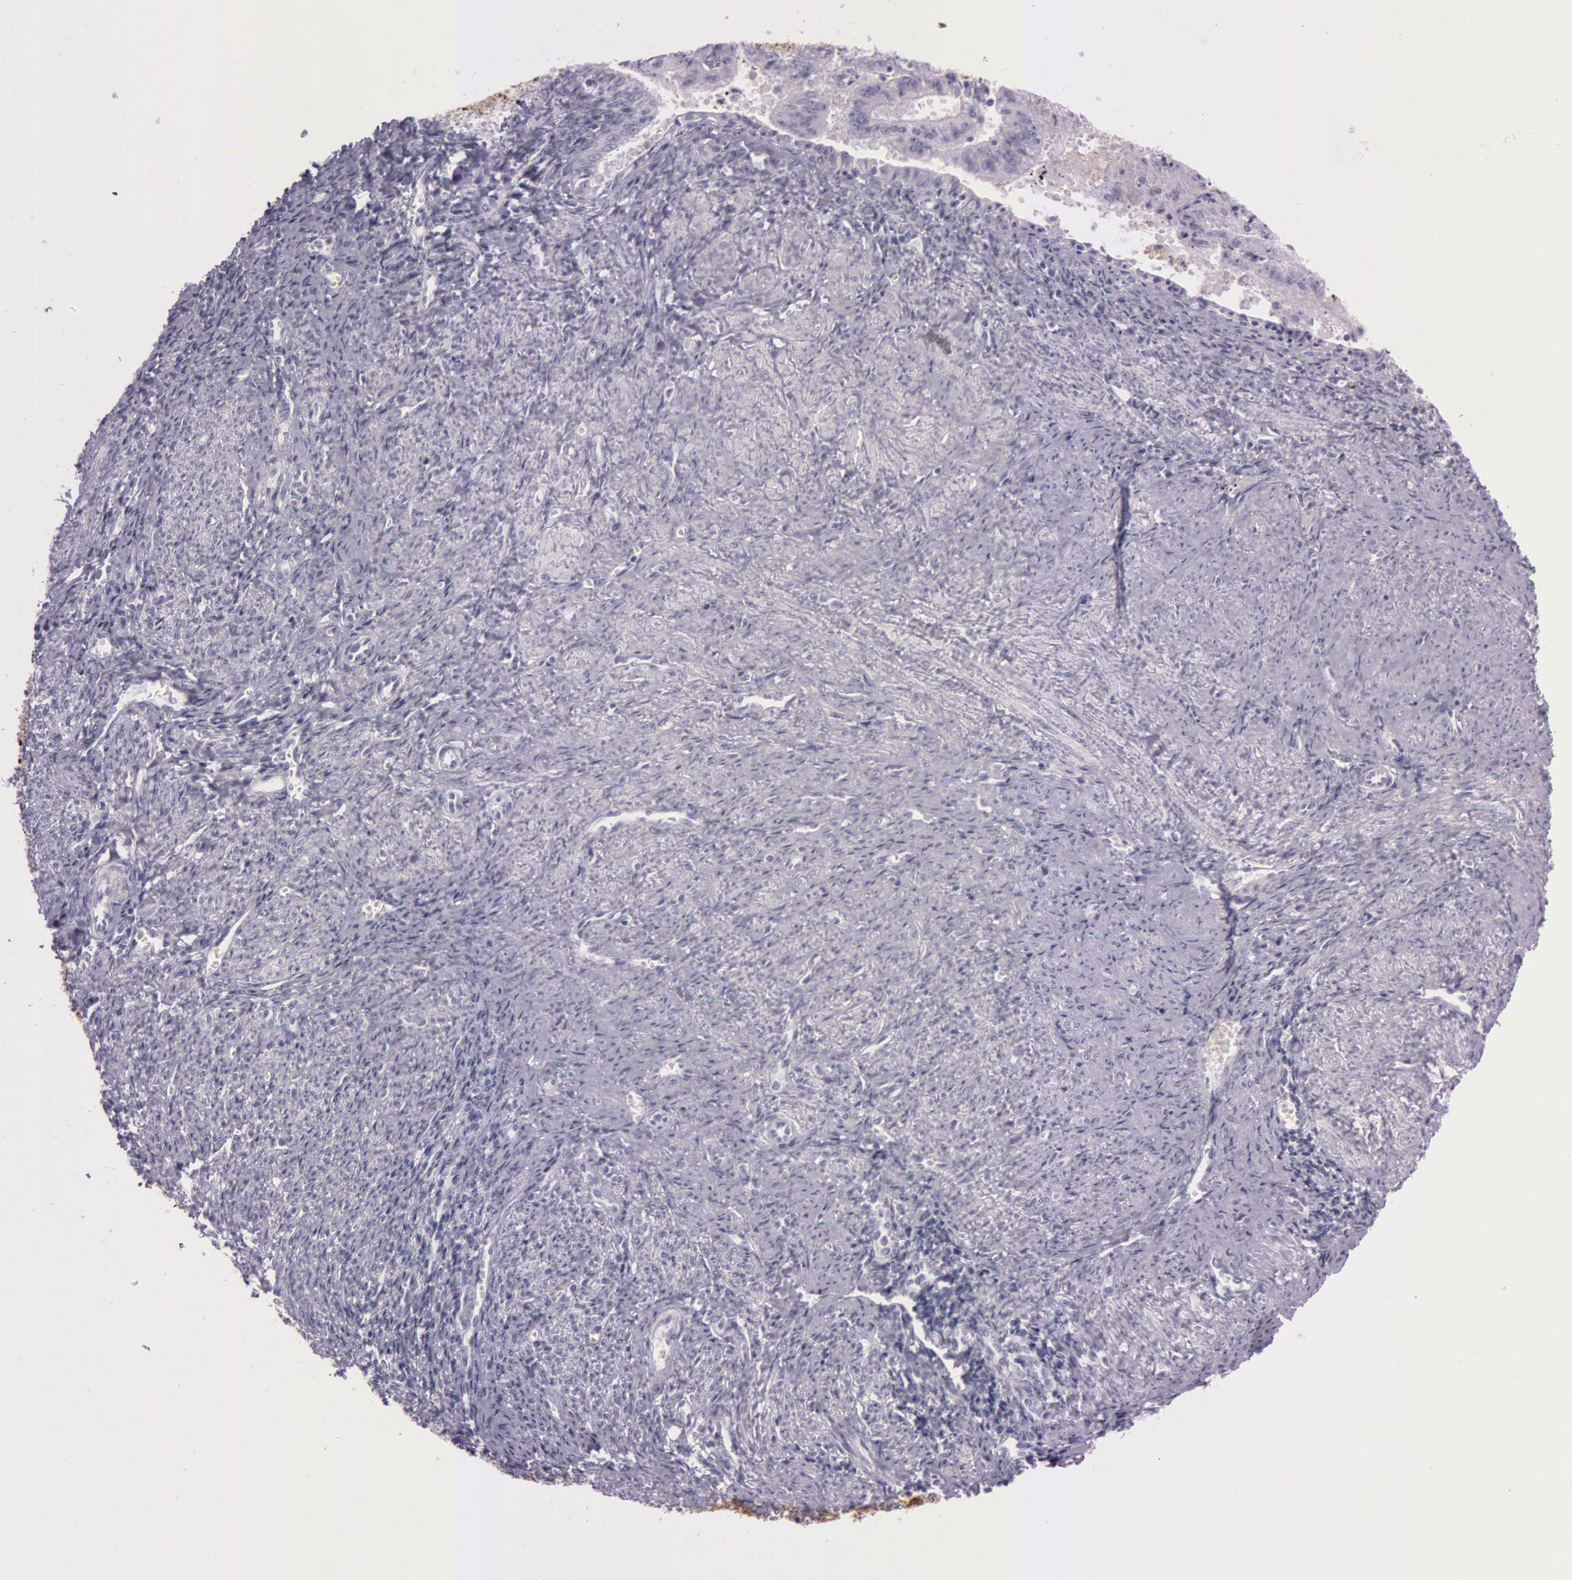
{"staining": {"intensity": "negative", "quantity": "none", "location": "none"}, "tissue": "endometrial cancer", "cell_type": "Tumor cells", "image_type": "cancer", "snomed": [{"axis": "morphology", "description": "Adenocarcinoma, NOS"}, {"axis": "topography", "description": "Endometrium"}], "caption": "This histopathology image is of endometrial cancer (adenocarcinoma) stained with immunohistochemistry to label a protein in brown with the nuclei are counter-stained blue. There is no expression in tumor cells.", "gene": "S100A7", "patient": {"sex": "female", "age": 66}}